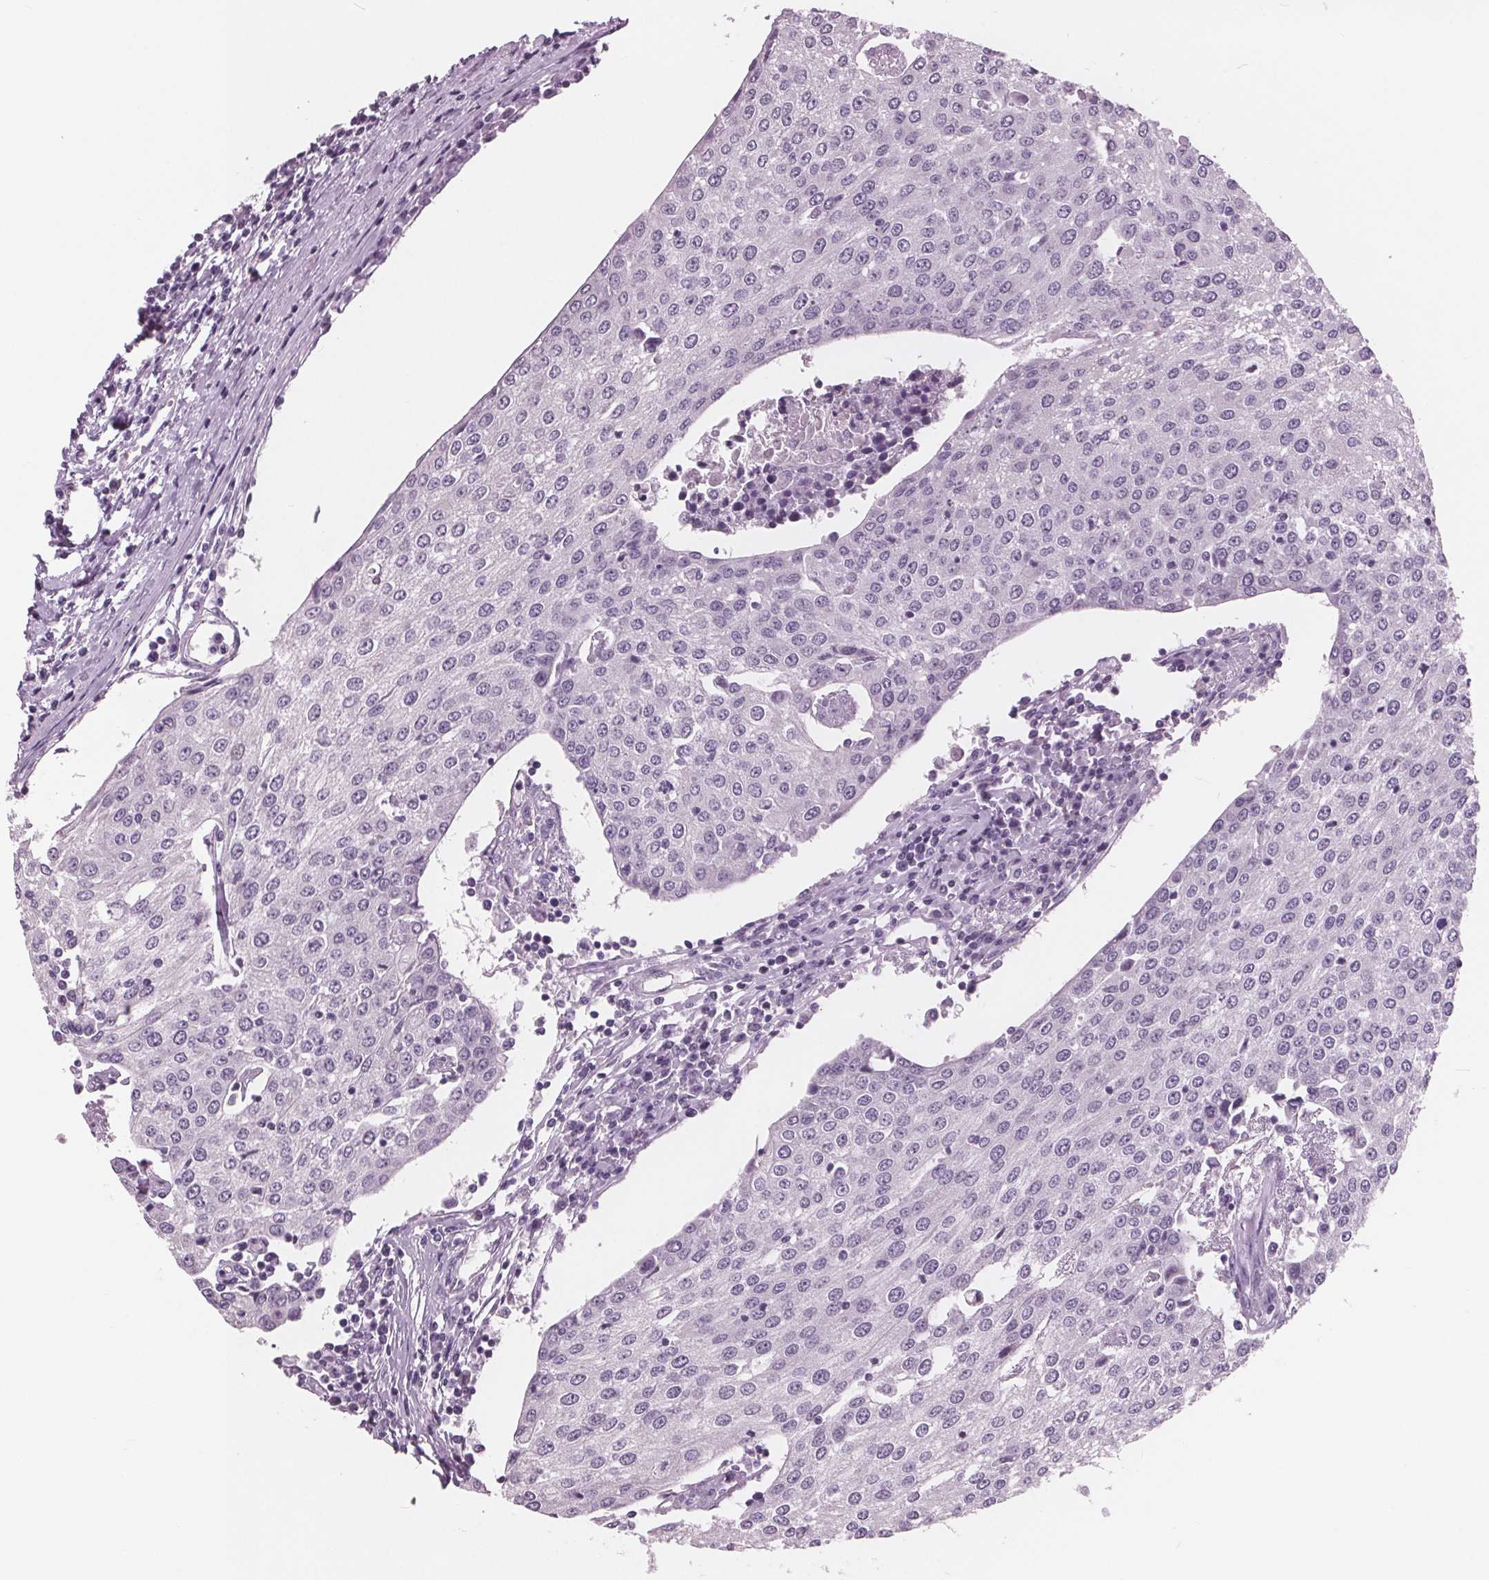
{"staining": {"intensity": "negative", "quantity": "none", "location": "none"}, "tissue": "urothelial cancer", "cell_type": "Tumor cells", "image_type": "cancer", "snomed": [{"axis": "morphology", "description": "Urothelial carcinoma, High grade"}, {"axis": "topography", "description": "Urinary bladder"}], "caption": "Human urothelial cancer stained for a protein using IHC displays no staining in tumor cells.", "gene": "AMBP", "patient": {"sex": "female", "age": 85}}